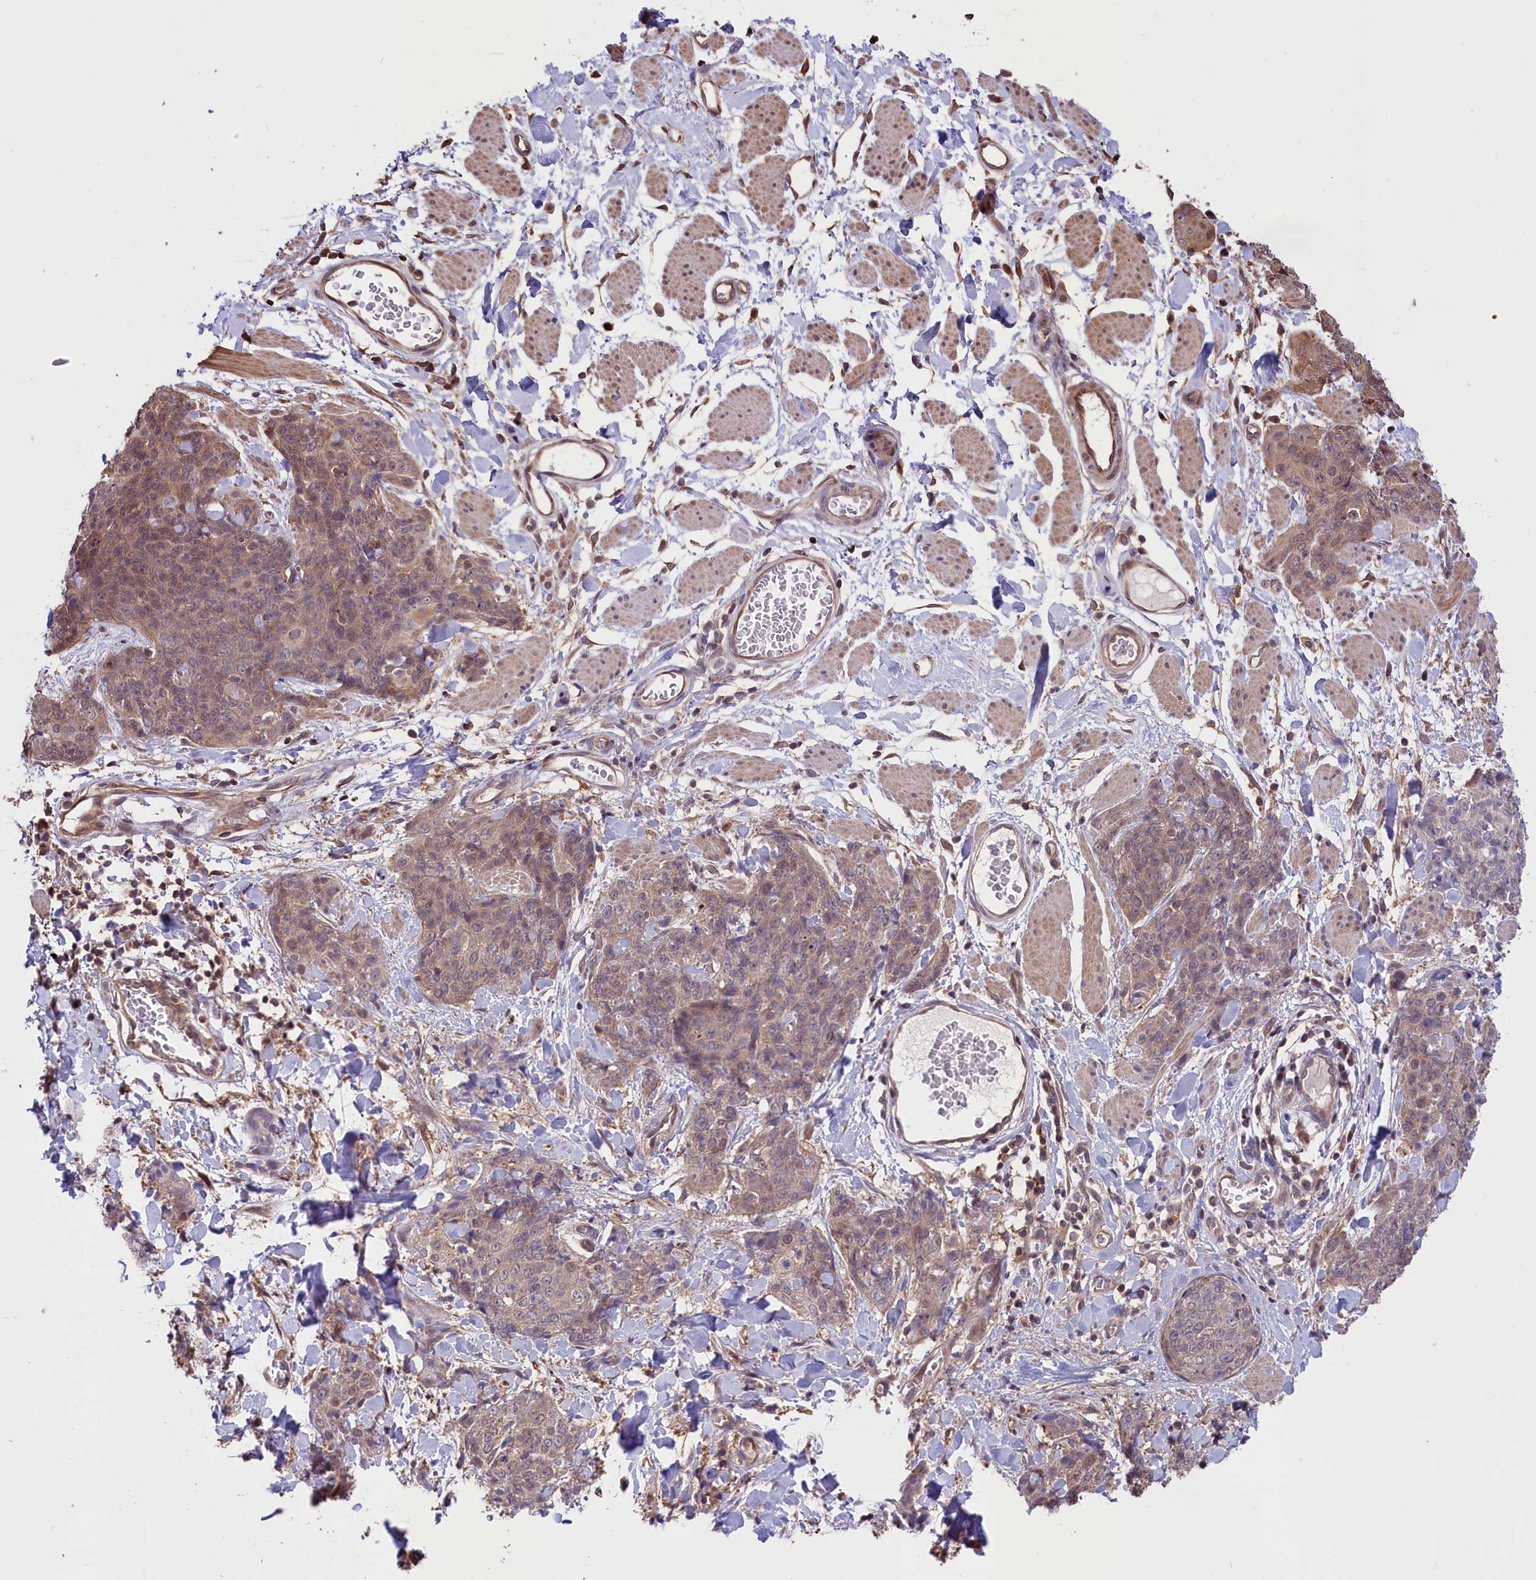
{"staining": {"intensity": "weak", "quantity": "25%-75%", "location": "cytoplasmic/membranous,nuclear"}, "tissue": "skin cancer", "cell_type": "Tumor cells", "image_type": "cancer", "snomed": [{"axis": "morphology", "description": "Squamous cell carcinoma, NOS"}, {"axis": "topography", "description": "Skin"}, {"axis": "topography", "description": "Vulva"}], "caption": "IHC (DAB) staining of human skin squamous cell carcinoma reveals weak cytoplasmic/membranous and nuclear protein positivity in about 25%-75% of tumor cells.", "gene": "RIC8A", "patient": {"sex": "female", "age": 85}}